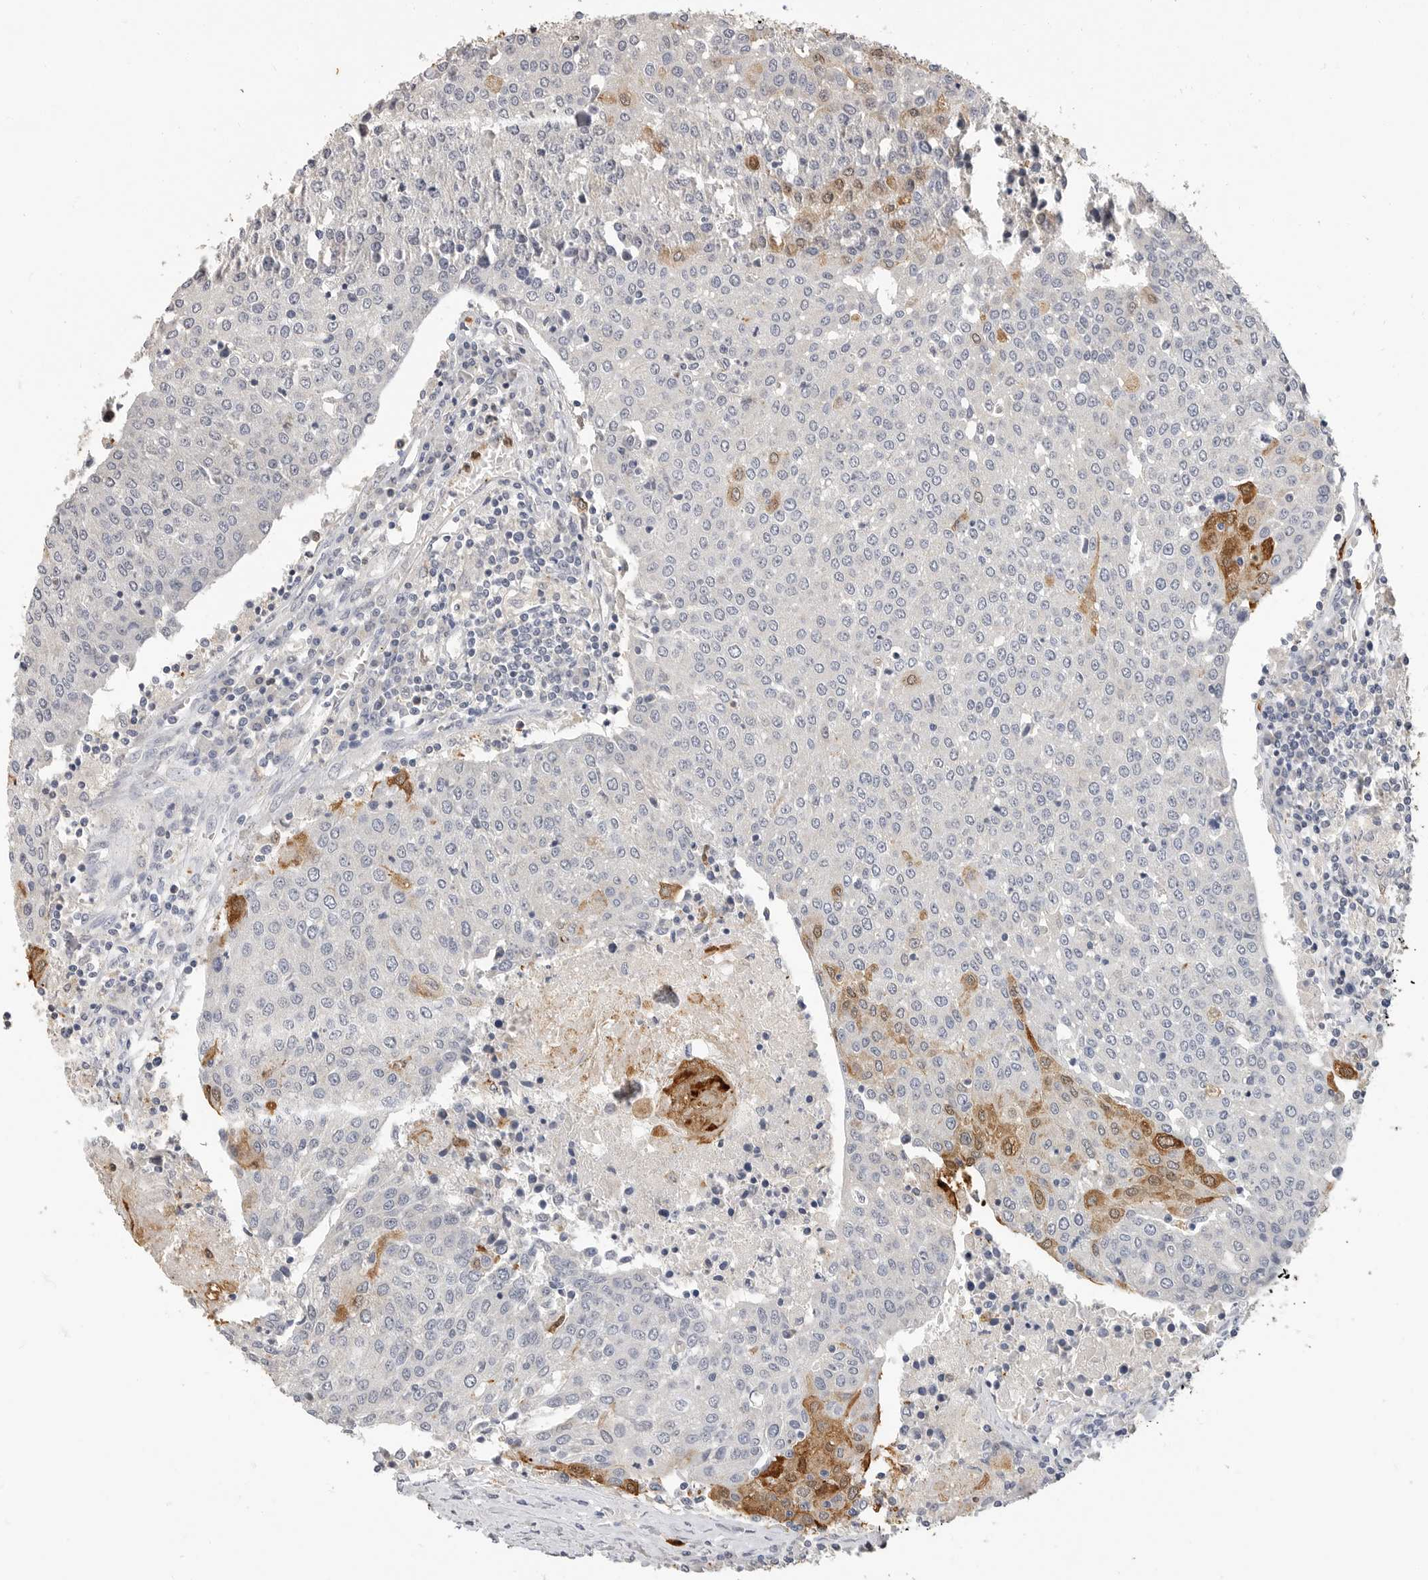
{"staining": {"intensity": "moderate", "quantity": "<25%", "location": "cytoplasmic/membranous"}, "tissue": "urothelial cancer", "cell_type": "Tumor cells", "image_type": "cancer", "snomed": [{"axis": "morphology", "description": "Urothelial carcinoma, High grade"}, {"axis": "topography", "description": "Urinary bladder"}], "caption": "Urothelial cancer stained with DAB IHC exhibits low levels of moderate cytoplasmic/membranous positivity in about <25% of tumor cells.", "gene": "LTBR", "patient": {"sex": "female", "age": 85}}